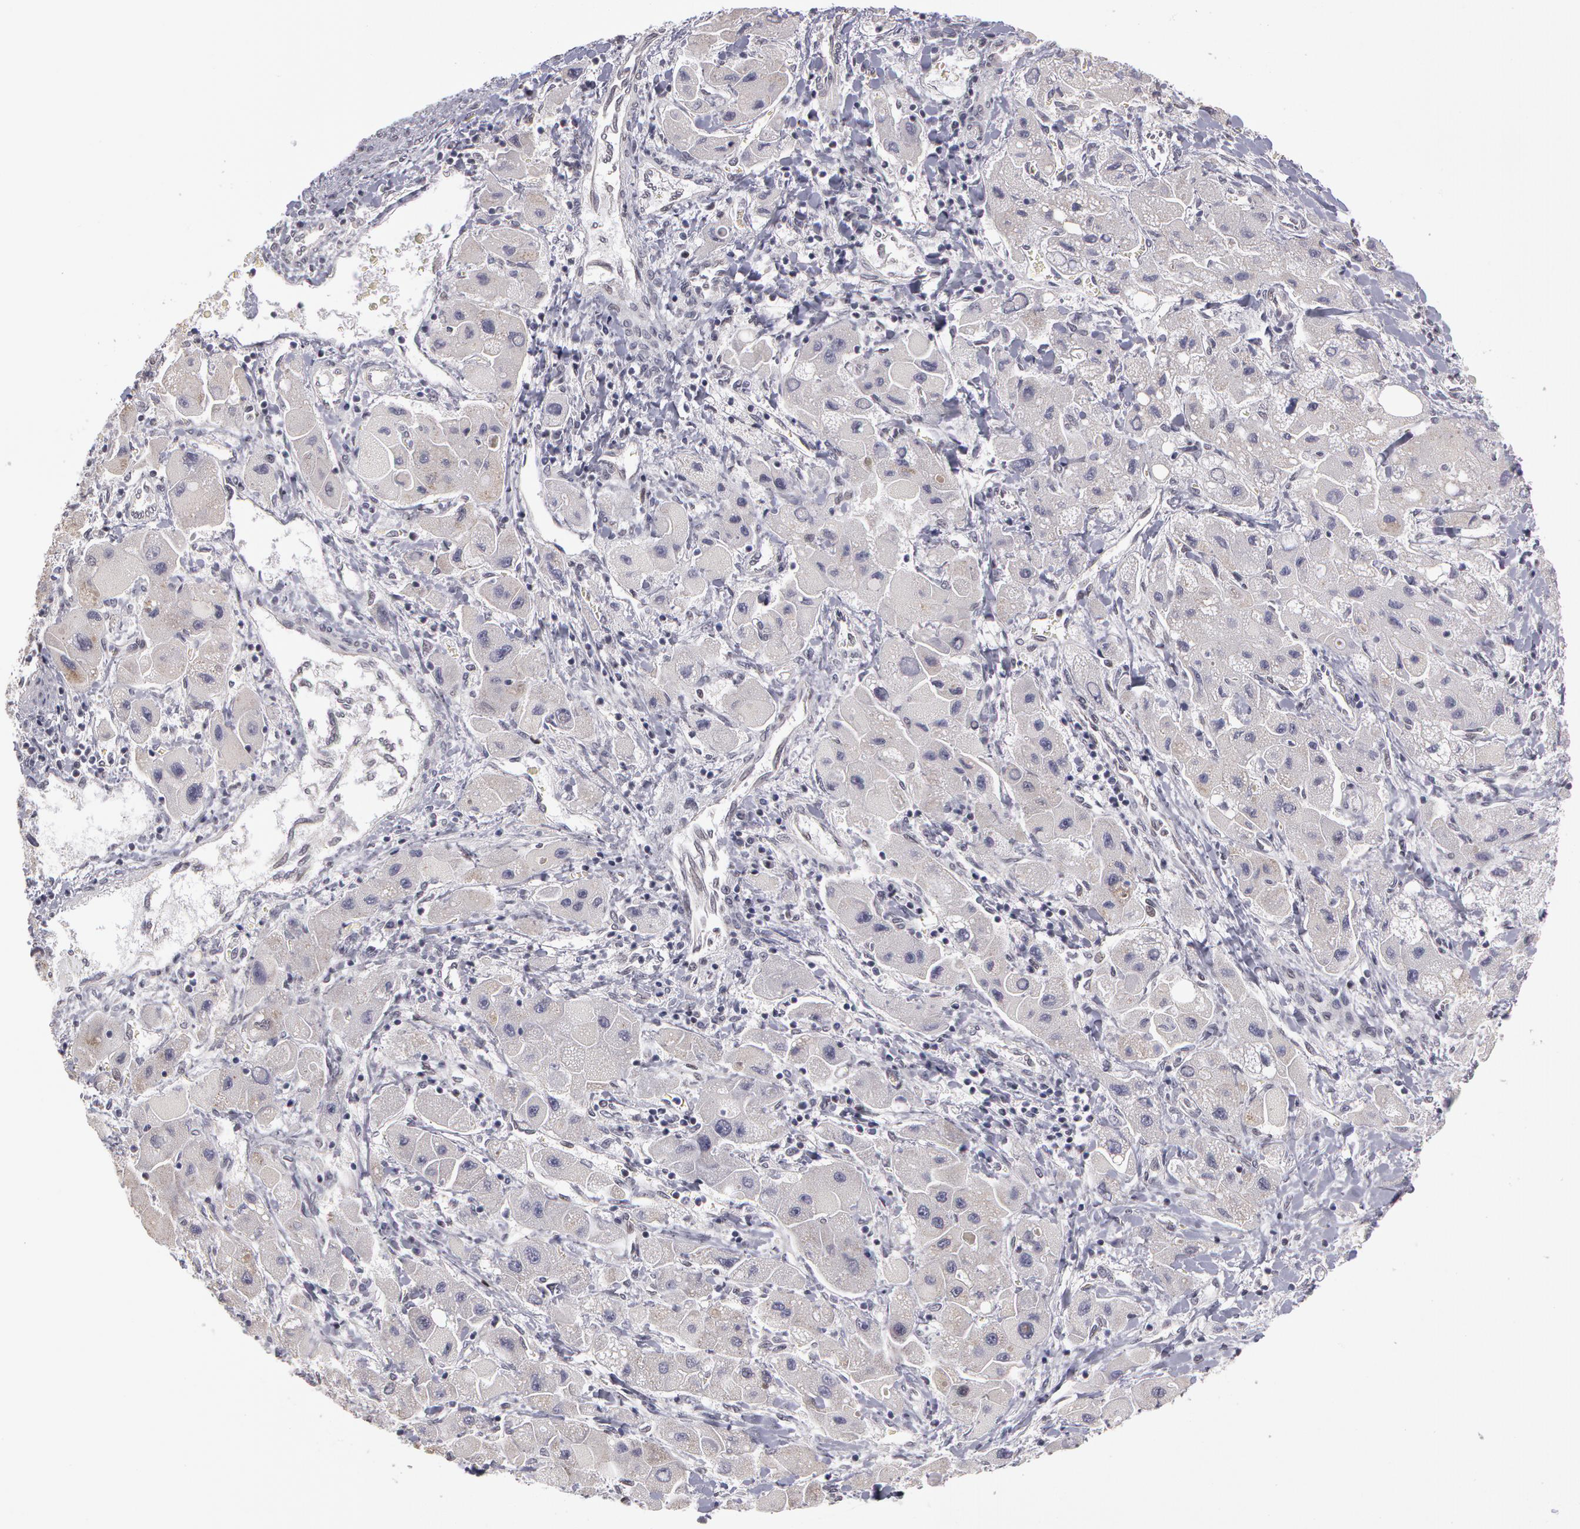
{"staining": {"intensity": "negative", "quantity": "none", "location": "none"}, "tissue": "liver cancer", "cell_type": "Tumor cells", "image_type": "cancer", "snomed": [{"axis": "morphology", "description": "Carcinoma, Hepatocellular, NOS"}, {"axis": "topography", "description": "Liver"}], "caption": "The histopathology image demonstrates no significant staining in tumor cells of liver cancer (hepatocellular carcinoma). (Brightfield microscopy of DAB immunohistochemistry (IHC) at high magnification).", "gene": "PRICKLE1", "patient": {"sex": "male", "age": 24}}